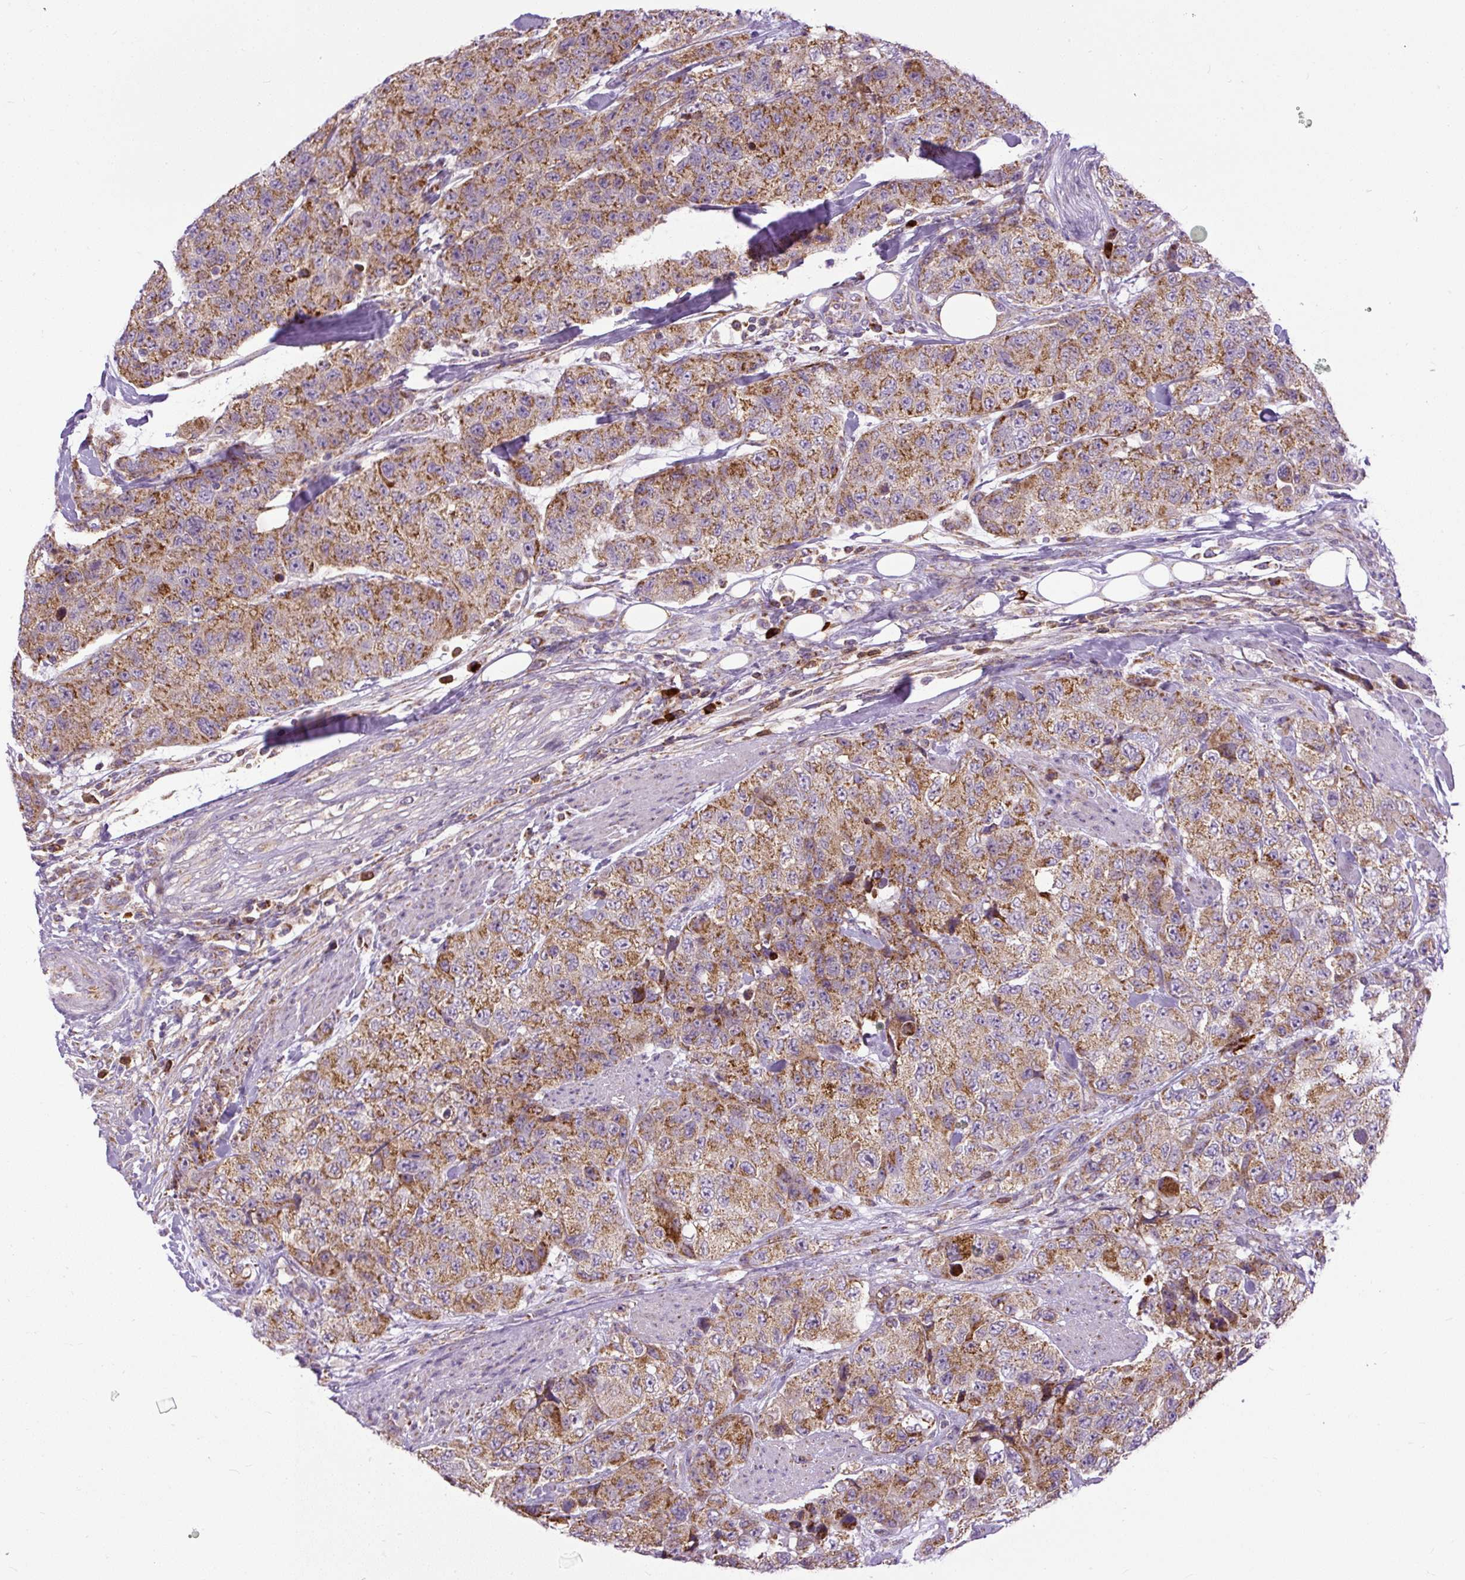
{"staining": {"intensity": "moderate", "quantity": ">75%", "location": "cytoplasmic/membranous"}, "tissue": "urothelial cancer", "cell_type": "Tumor cells", "image_type": "cancer", "snomed": [{"axis": "morphology", "description": "Urothelial carcinoma, High grade"}, {"axis": "topography", "description": "Urinary bladder"}], "caption": "Tumor cells demonstrate medium levels of moderate cytoplasmic/membranous expression in about >75% of cells in urothelial cancer.", "gene": "TM2D3", "patient": {"sex": "female", "age": 78}}